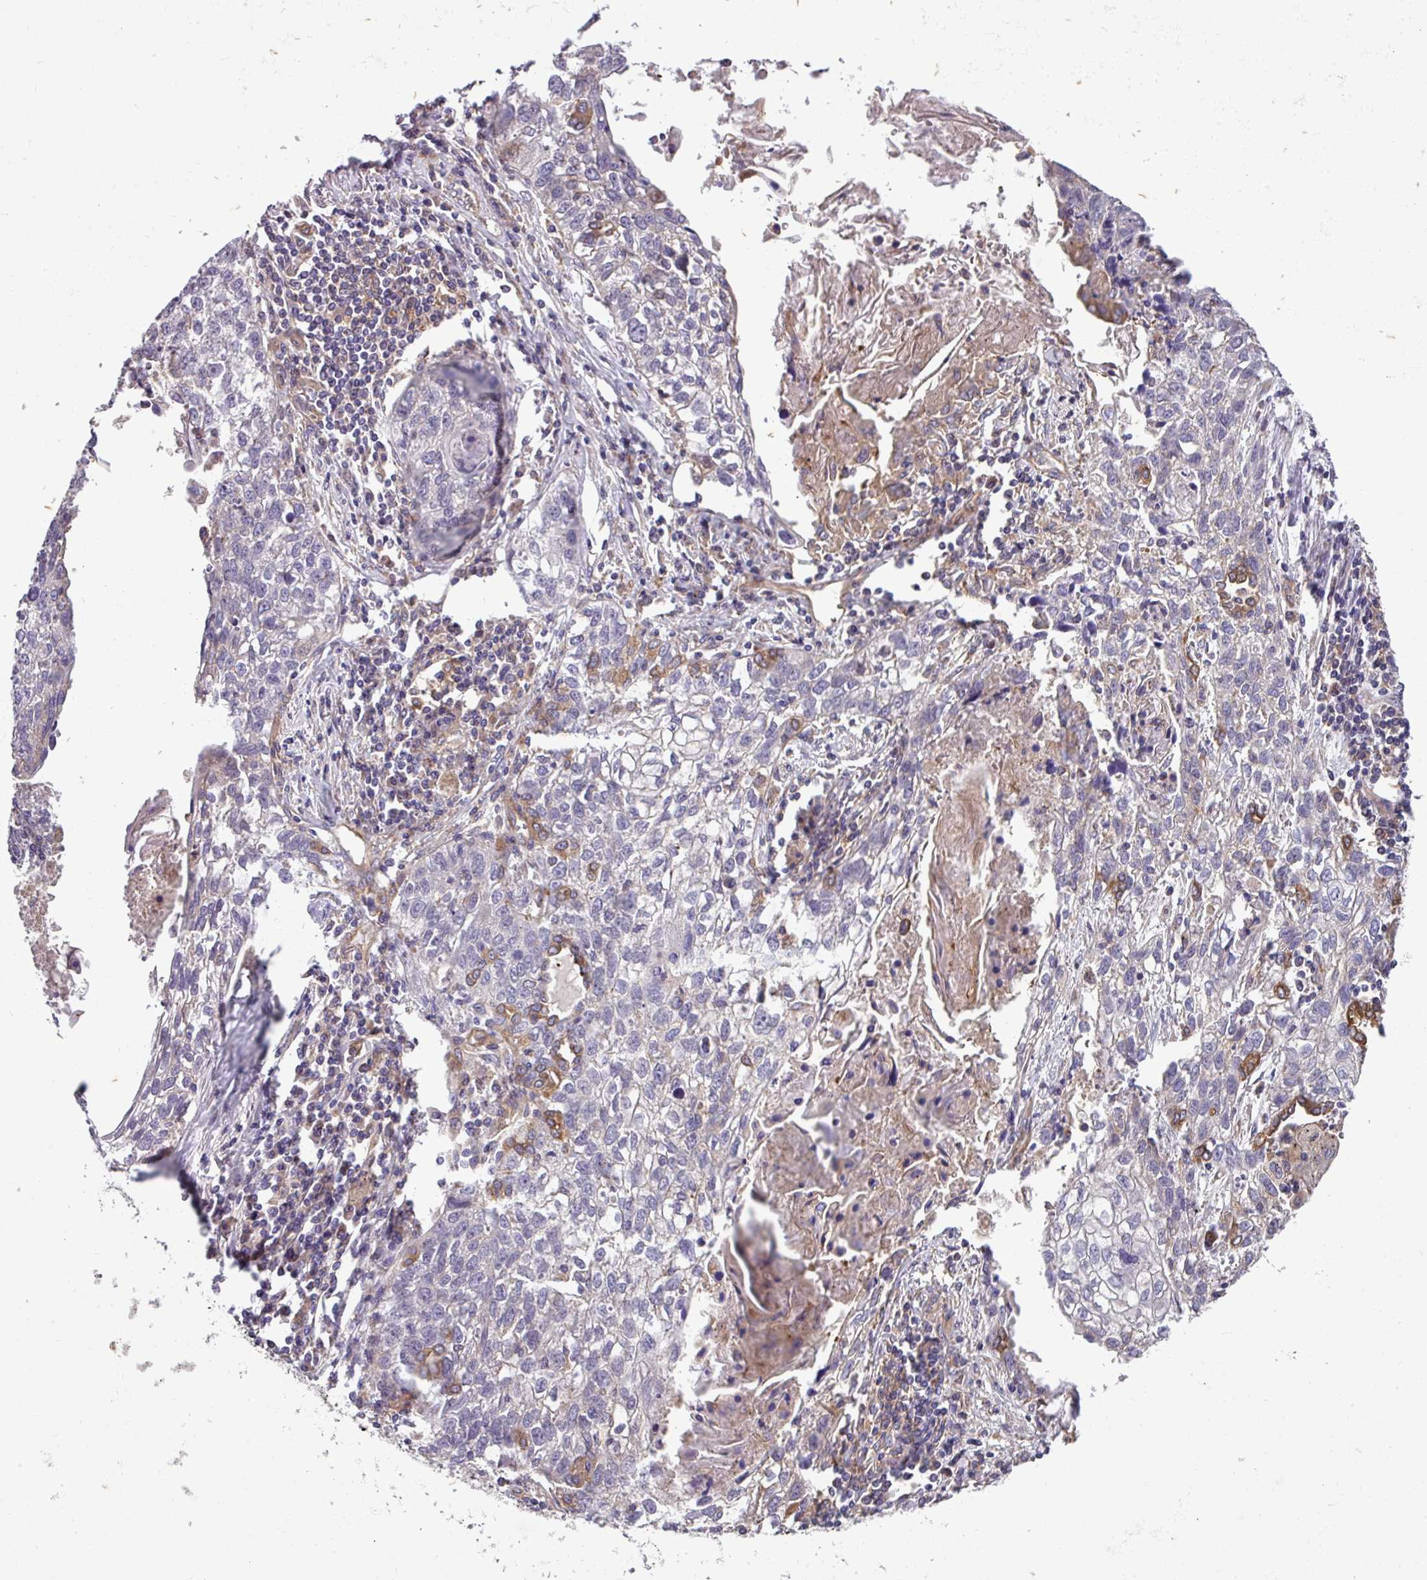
{"staining": {"intensity": "moderate", "quantity": "<25%", "location": "cytoplasmic/membranous"}, "tissue": "lung cancer", "cell_type": "Tumor cells", "image_type": "cancer", "snomed": [{"axis": "morphology", "description": "Squamous cell carcinoma, NOS"}, {"axis": "topography", "description": "Lung"}], "caption": "A low amount of moderate cytoplasmic/membranous positivity is appreciated in about <25% of tumor cells in squamous cell carcinoma (lung) tissue.", "gene": "SLC23A2", "patient": {"sex": "male", "age": 74}}